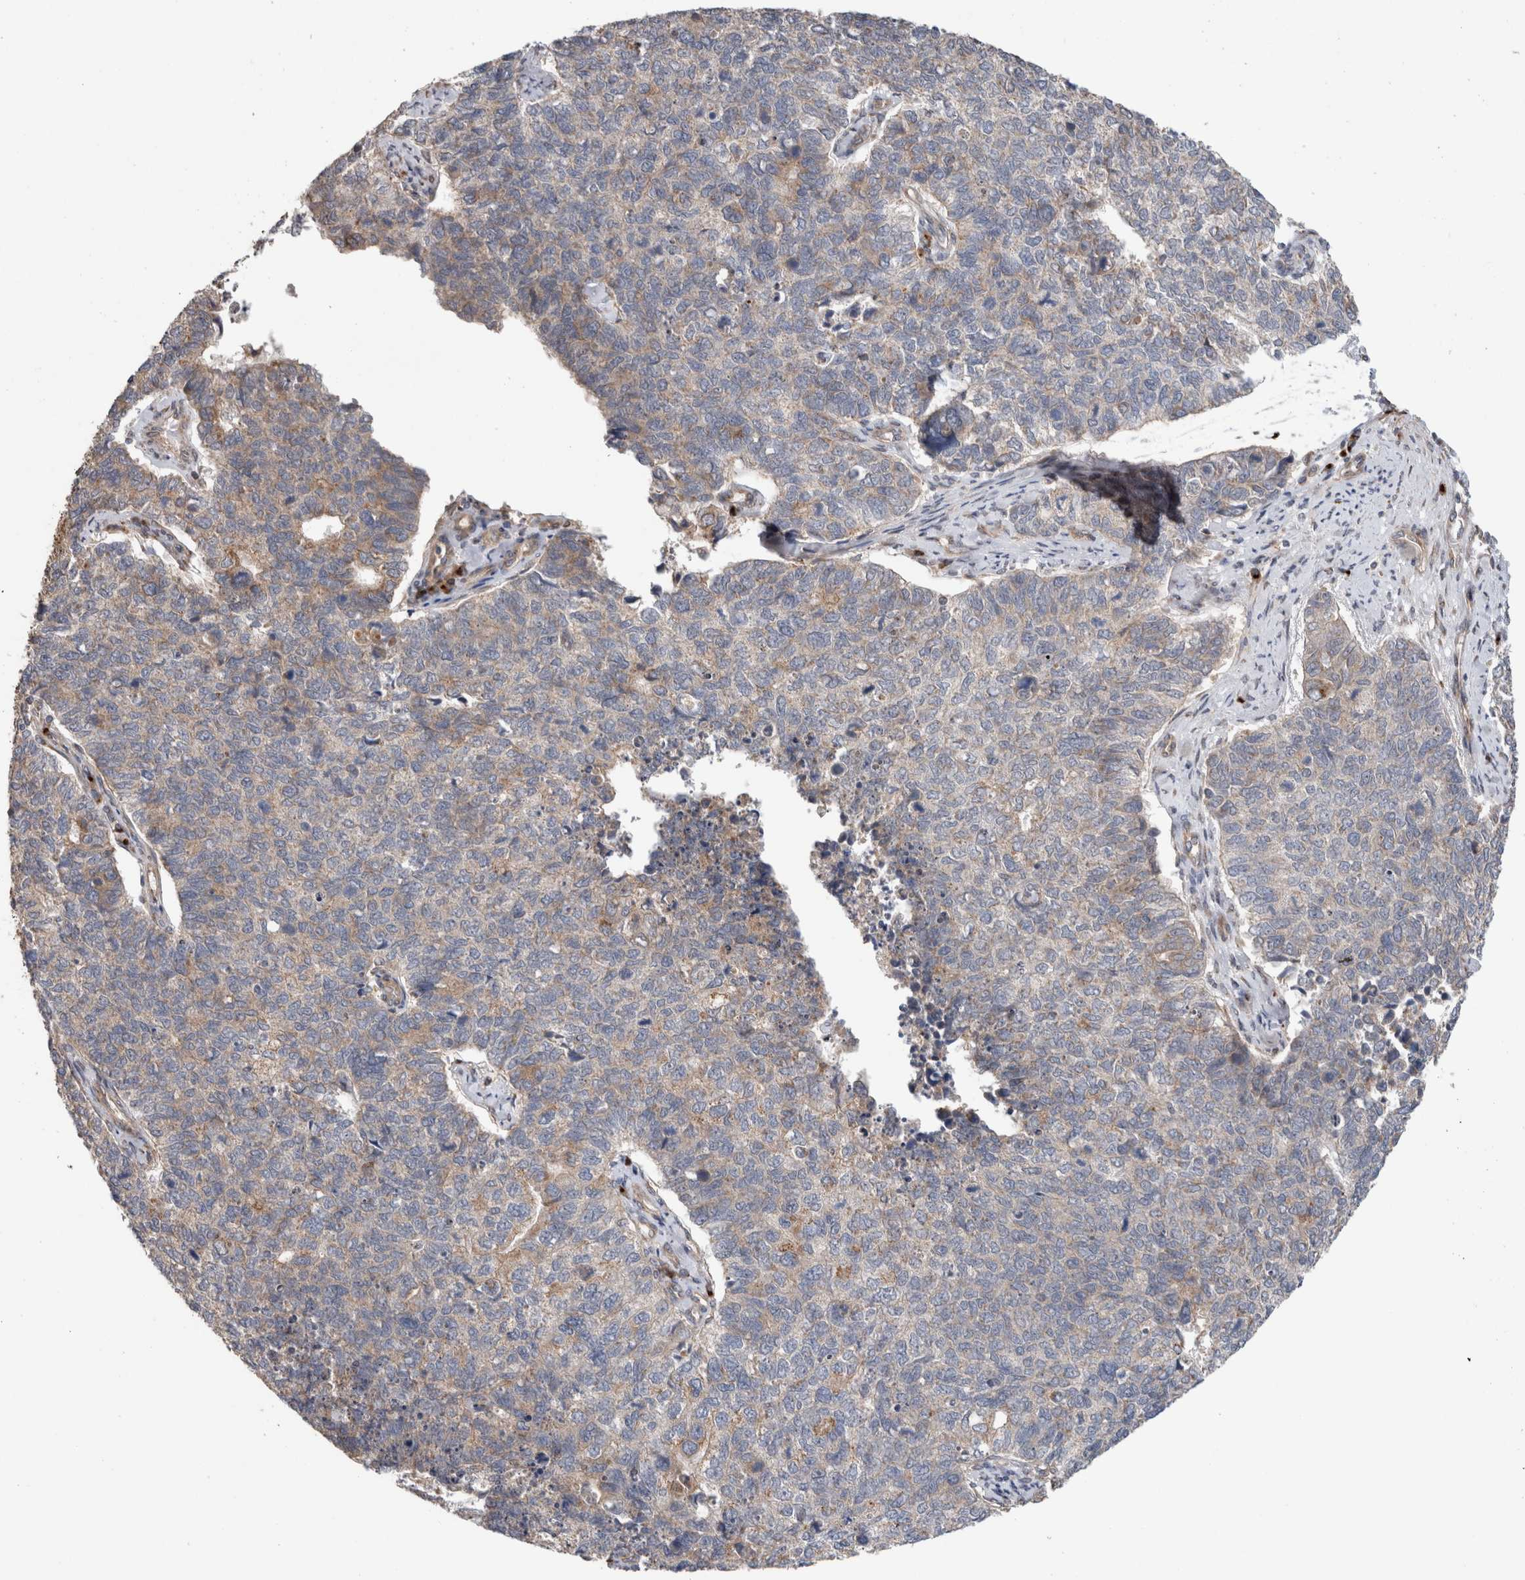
{"staining": {"intensity": "weak", "quantity": ">75%", "location": "cytoplasmic/membranous"}, "tissue": "cervical cancer", "cell_type": "Tumor cells", "image_type": "cancer", "snomed": [{"axis": "morphology", "description": "Squamous cell carcinoma, NOS"}, {"axis": "topography", "description": "Cervix"}], "caption": "Immunohistochemistry (IHC) micrograph of cervical cancer (squamous cell carcinoma) stained for a protein (brown), which reveals low levels of weak cytoplasmic/membranous expression in about >75% of tumor cells.", "gene": "TRIM5", "patient": {"sex": "female", "age": 63}}